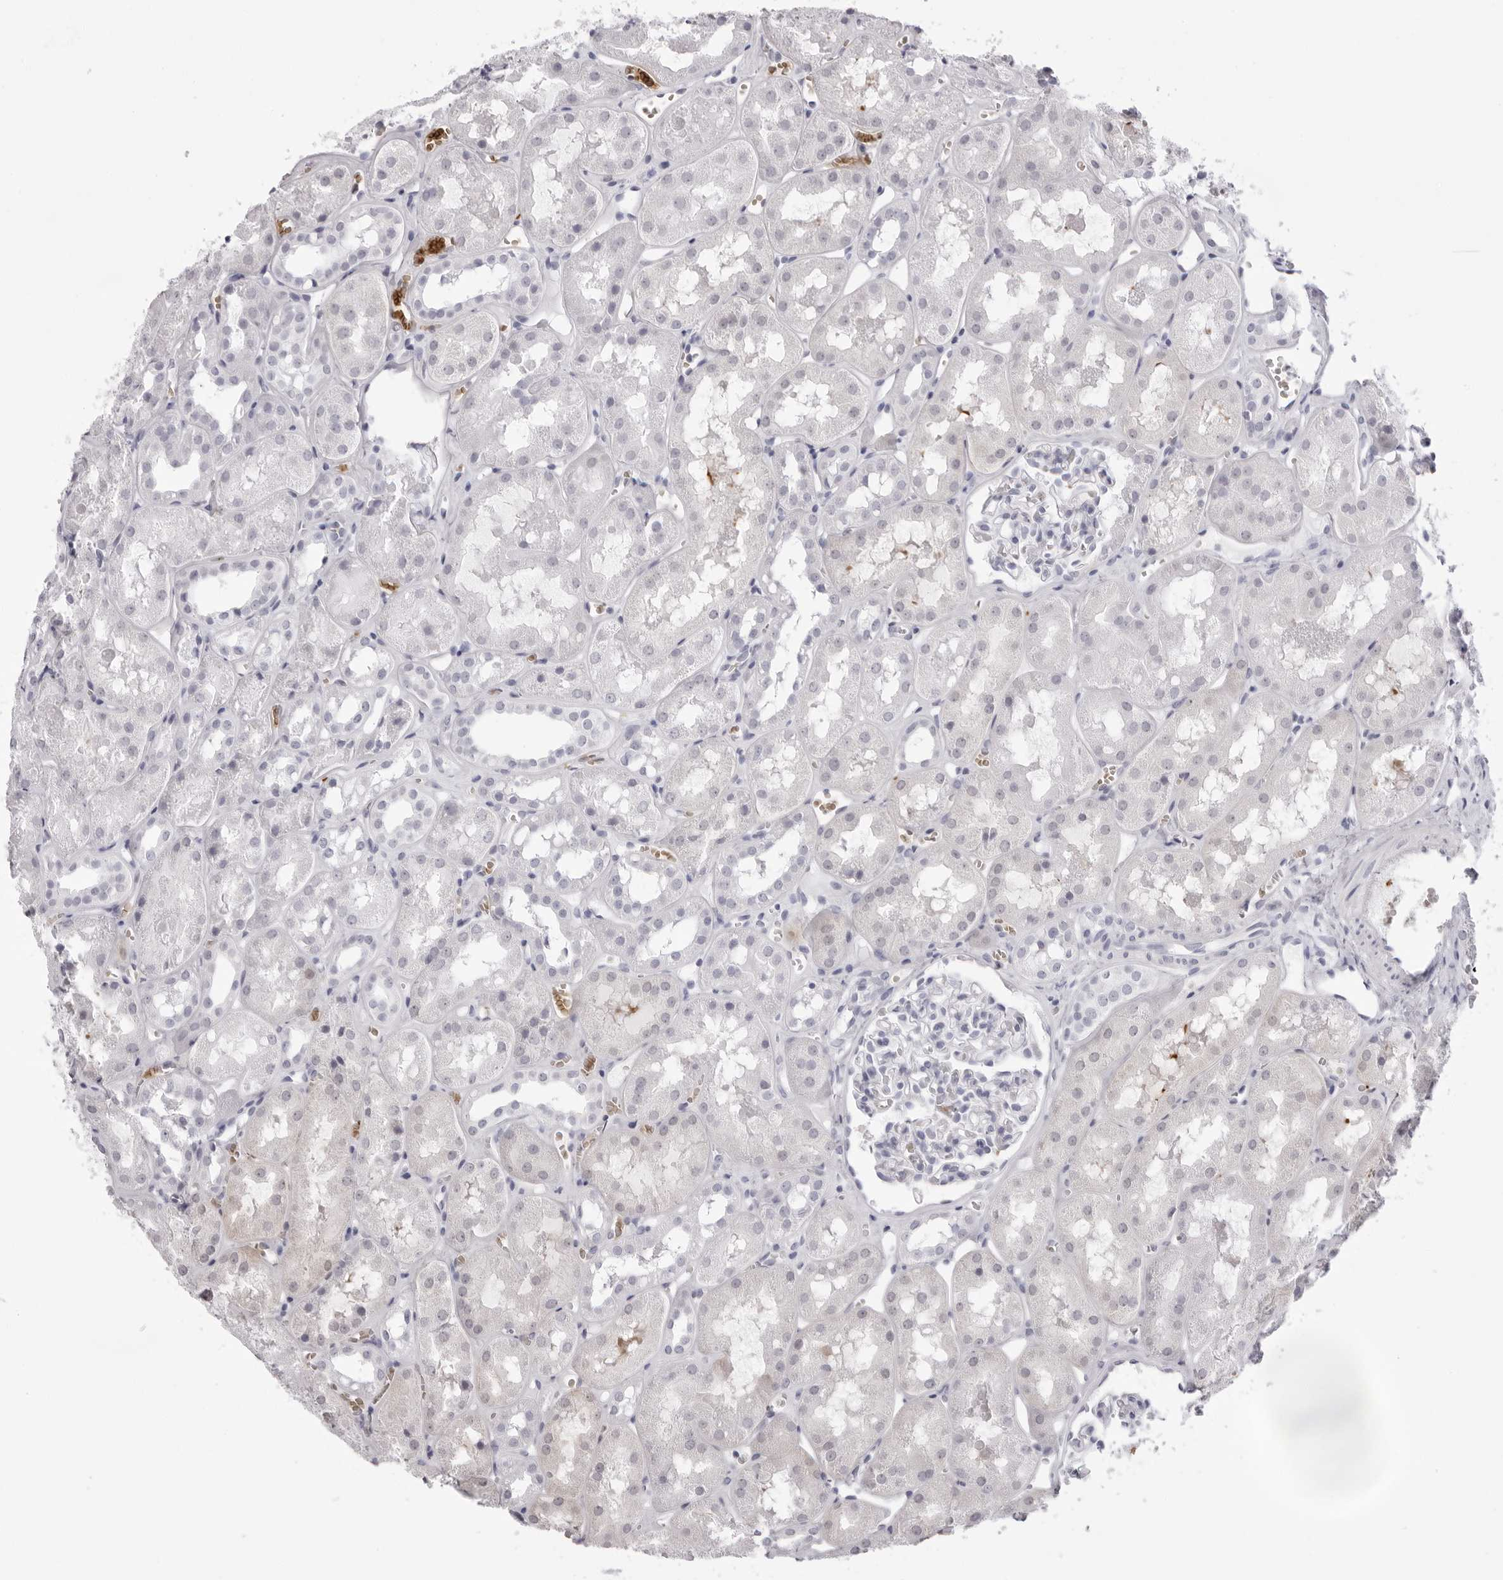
{"staining": {"intensity": "negative", "quantity": "none", "location": "none"}, "tissue": "kidney", "cell_type": "Cells in glomeruli", "image_type": "normal", "snomed": [{"axis": "morphology", "description": "Normal tissue, NOS"}, {"axis": "topography", "description": "Kidney"}], "caption": "Histopathology image shows no significant protein expression in cells in glomeruli of unremarkable kidney.", "gene": "SPTA1", "patient": {"sex": "male", "age": 16}}